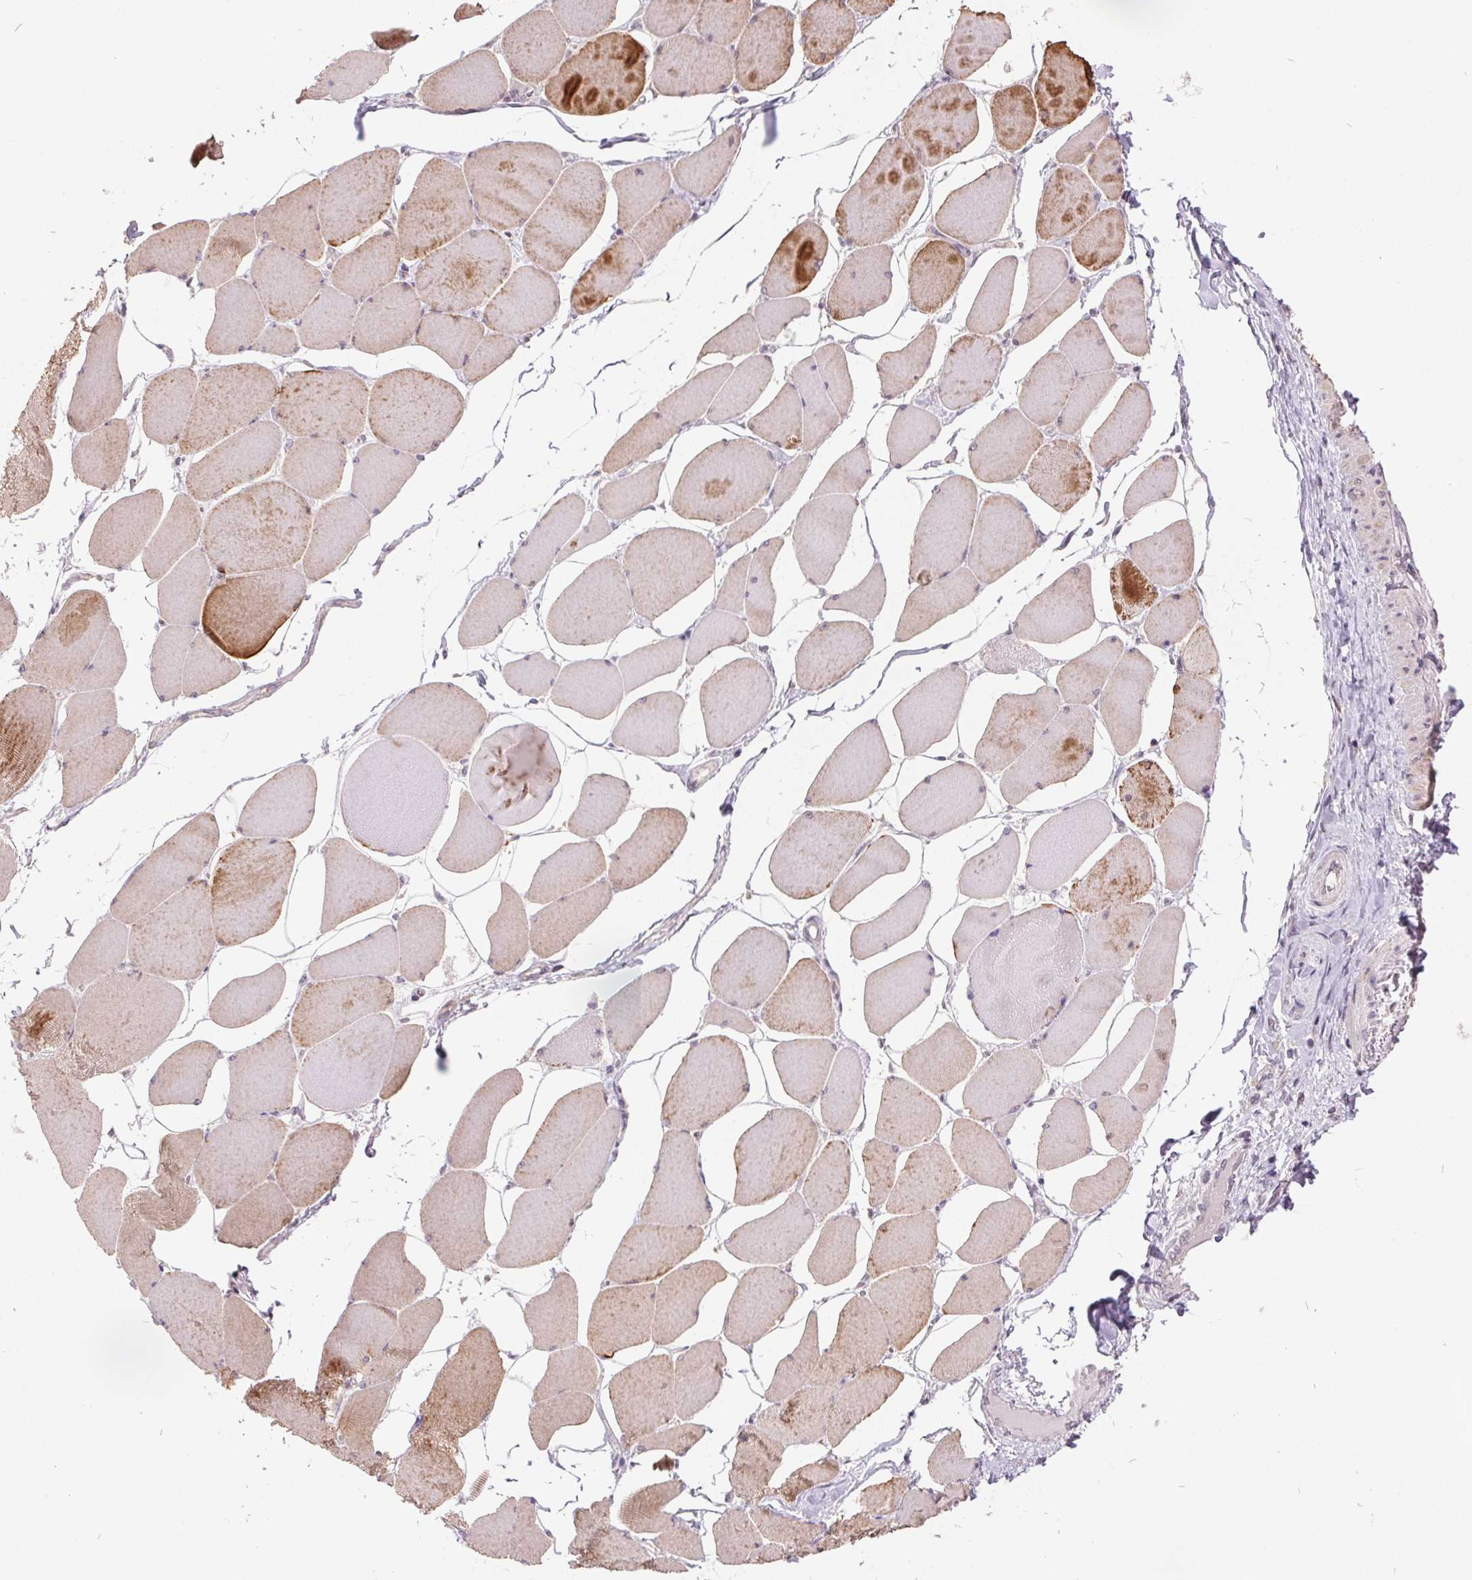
{"staining": {"intensity": "moderate", "quantity": "<25%", "location": "cytoplasmic/membranous"}, "tissue": "skeletal muscle", "cell_type": "Myocytes", "image_type": "normal", "snomed": [{"axis": "morphology", "description": "Normal tissue, NOS"}, {"axis": "topography", "description": "Skeletal muscle"}], "caption": "The immunohistochemical stain labels moderate cytoplasmic/membranous staining in myocytes of unremarkable skeletal muscle. (DAB (3,3'-diaminobenzidine) = brown stain, brightfield microscopy at high magnification).", "gene": "C2orf16", "patient": {"sex": "female", "age": 75}}